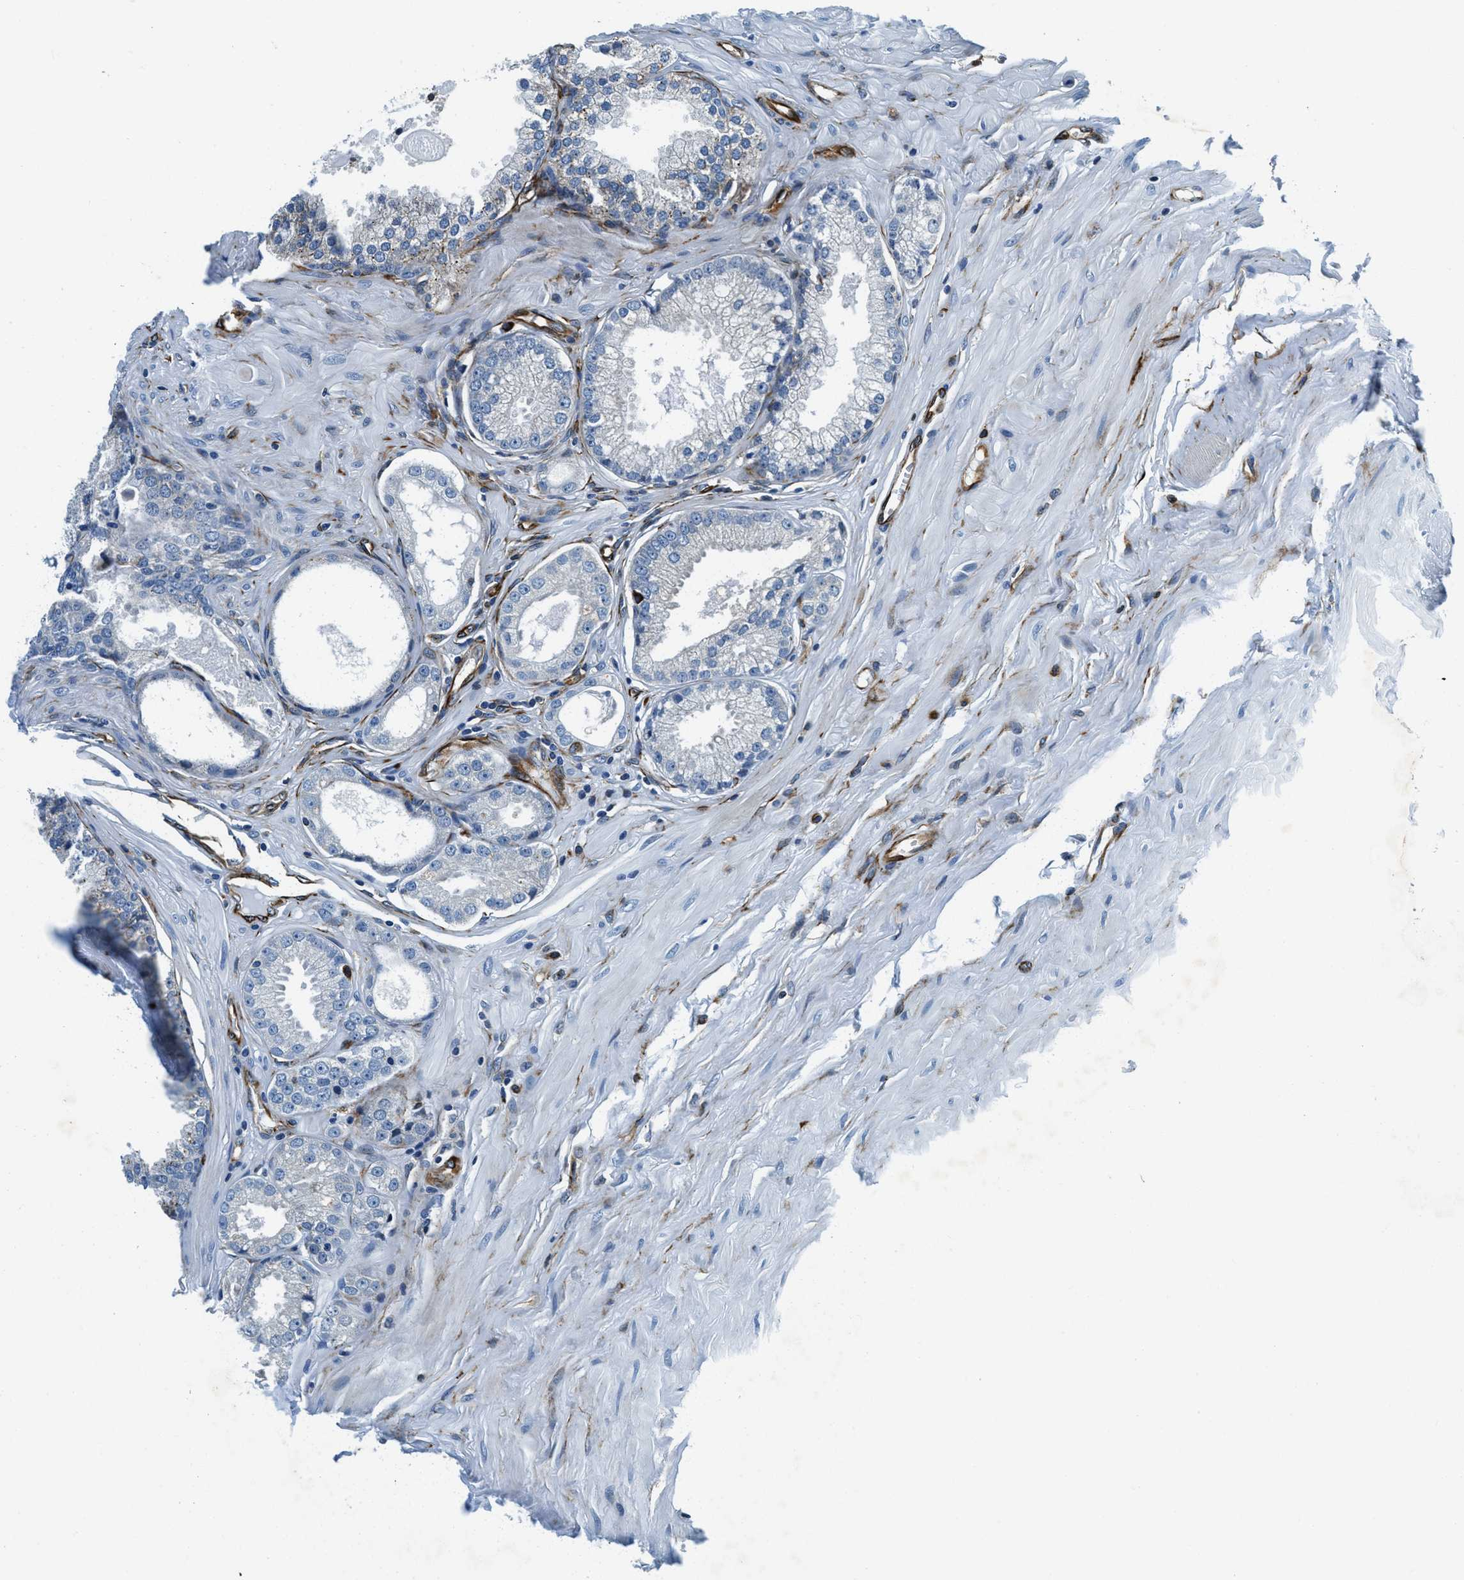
{"staining": {"intensity": "negative", "quantity": "none", "location": "none"}, "tissue": "prostate cancer", "cell_type": "Tumor cells", "image_type": "cancer", "snomed": [{"axis": "morphology", "description": "Adenocarcinoma, Low grade"}, {"axis": "topography", "description": "Prostate"}], "caption": "The immunohistochemistry histopathology image has no significant expression in tumor cells of prostate adenocarcinoma (low-grade) tissue.", "gene": "GNS", "patient": {"sex": "male", "age": 57}}